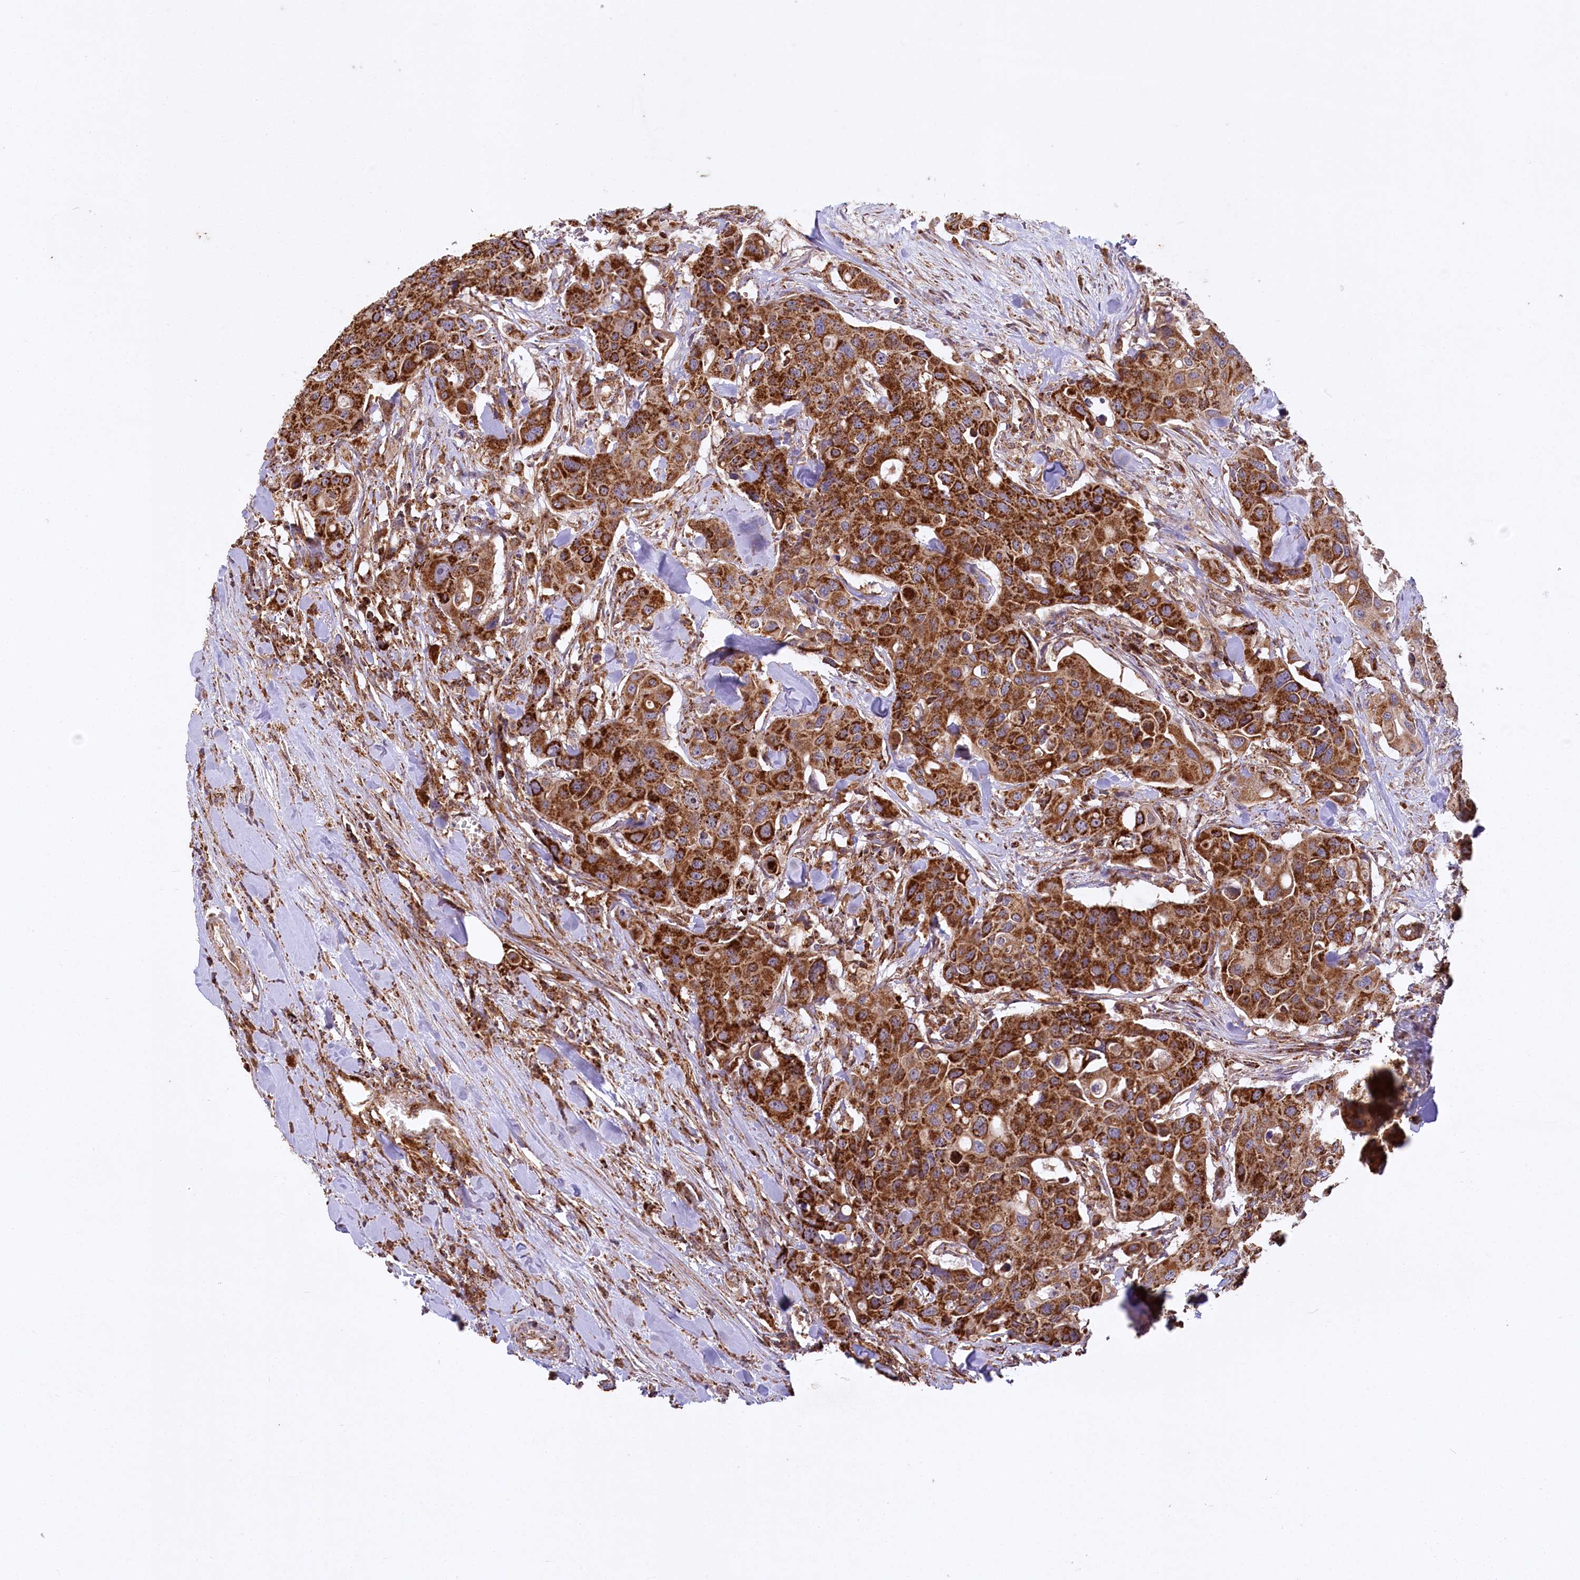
{"staining": {"intensity": "strong", "quantity": ">75%", "location": "cytoplasmic/membranous"}, "tissue": "colorectal cancer", "cell_type": "Tumor cells", "image_type": "cancer", "snomed": [{"axis": "morphology", "description": "Adenocarcinoma, NOS"}, {"axis": "topography", "description": "Colon"}], "caption": "Immunohistochemistry of human adenocarcinoma (colorectal) reveals high levels of strong cytoplasmic/membranous expression in approximately >75% of tumor cells.", "gene": "CARD19", "patient": {"sex": "male", "age": 77}}